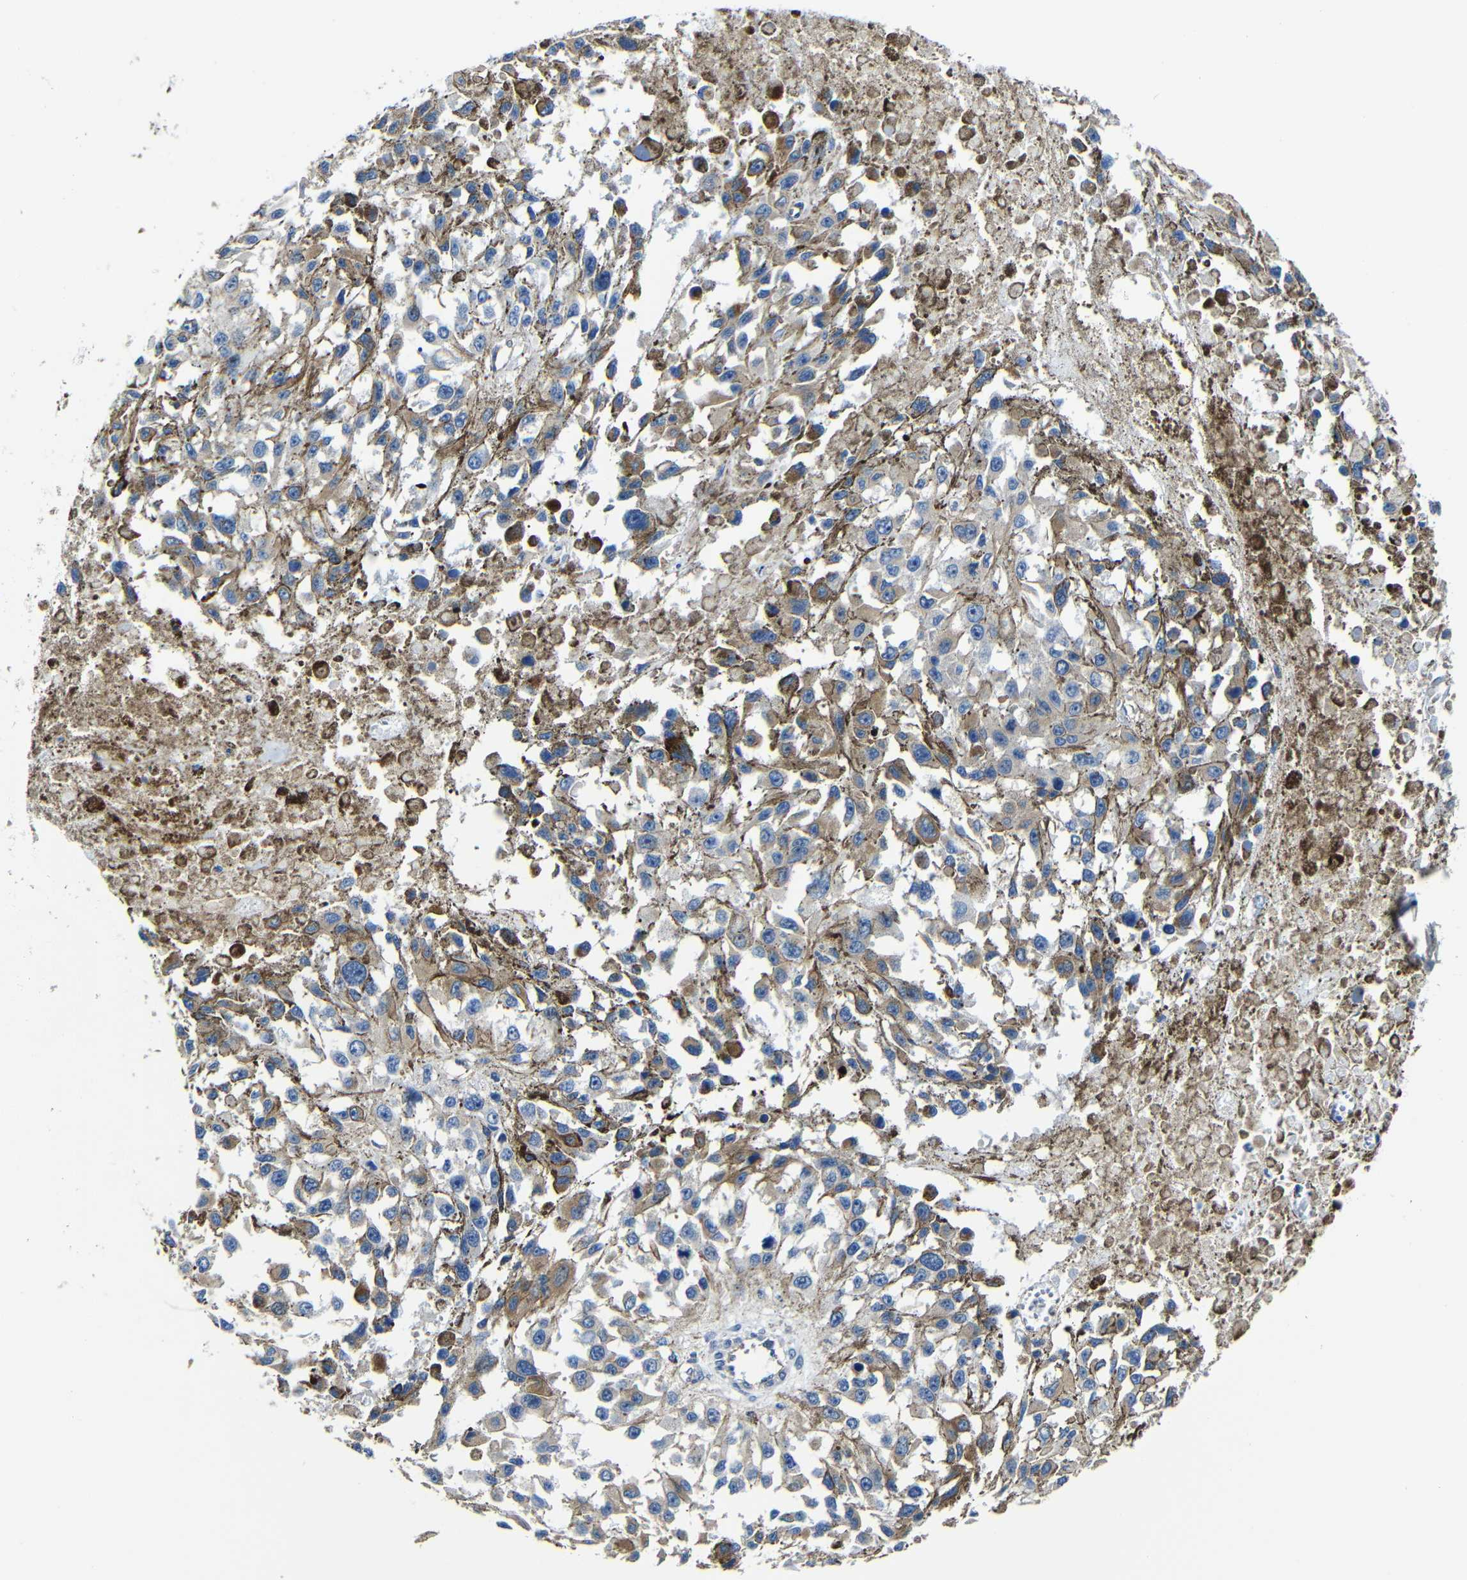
{"staining": {"intensity": "weak", "quantity": "<25%", "location": "cytoplasmic/membranous"}, "tissue": "melanoma", "cell_type": "Tumor cells", "image_type": "cancer", "snomed": [{"axis": "morphology", "description": "Malignant melanoma, Metastatic site"}, {"axis": "topography", "description": "Lymph node"}], "caption": "Melanoma was stained to show a protein in brown. There is no significant expression in tumor cells.", "gene": "GIMAP2", "patient": {"sex": "male", "age": 59}}